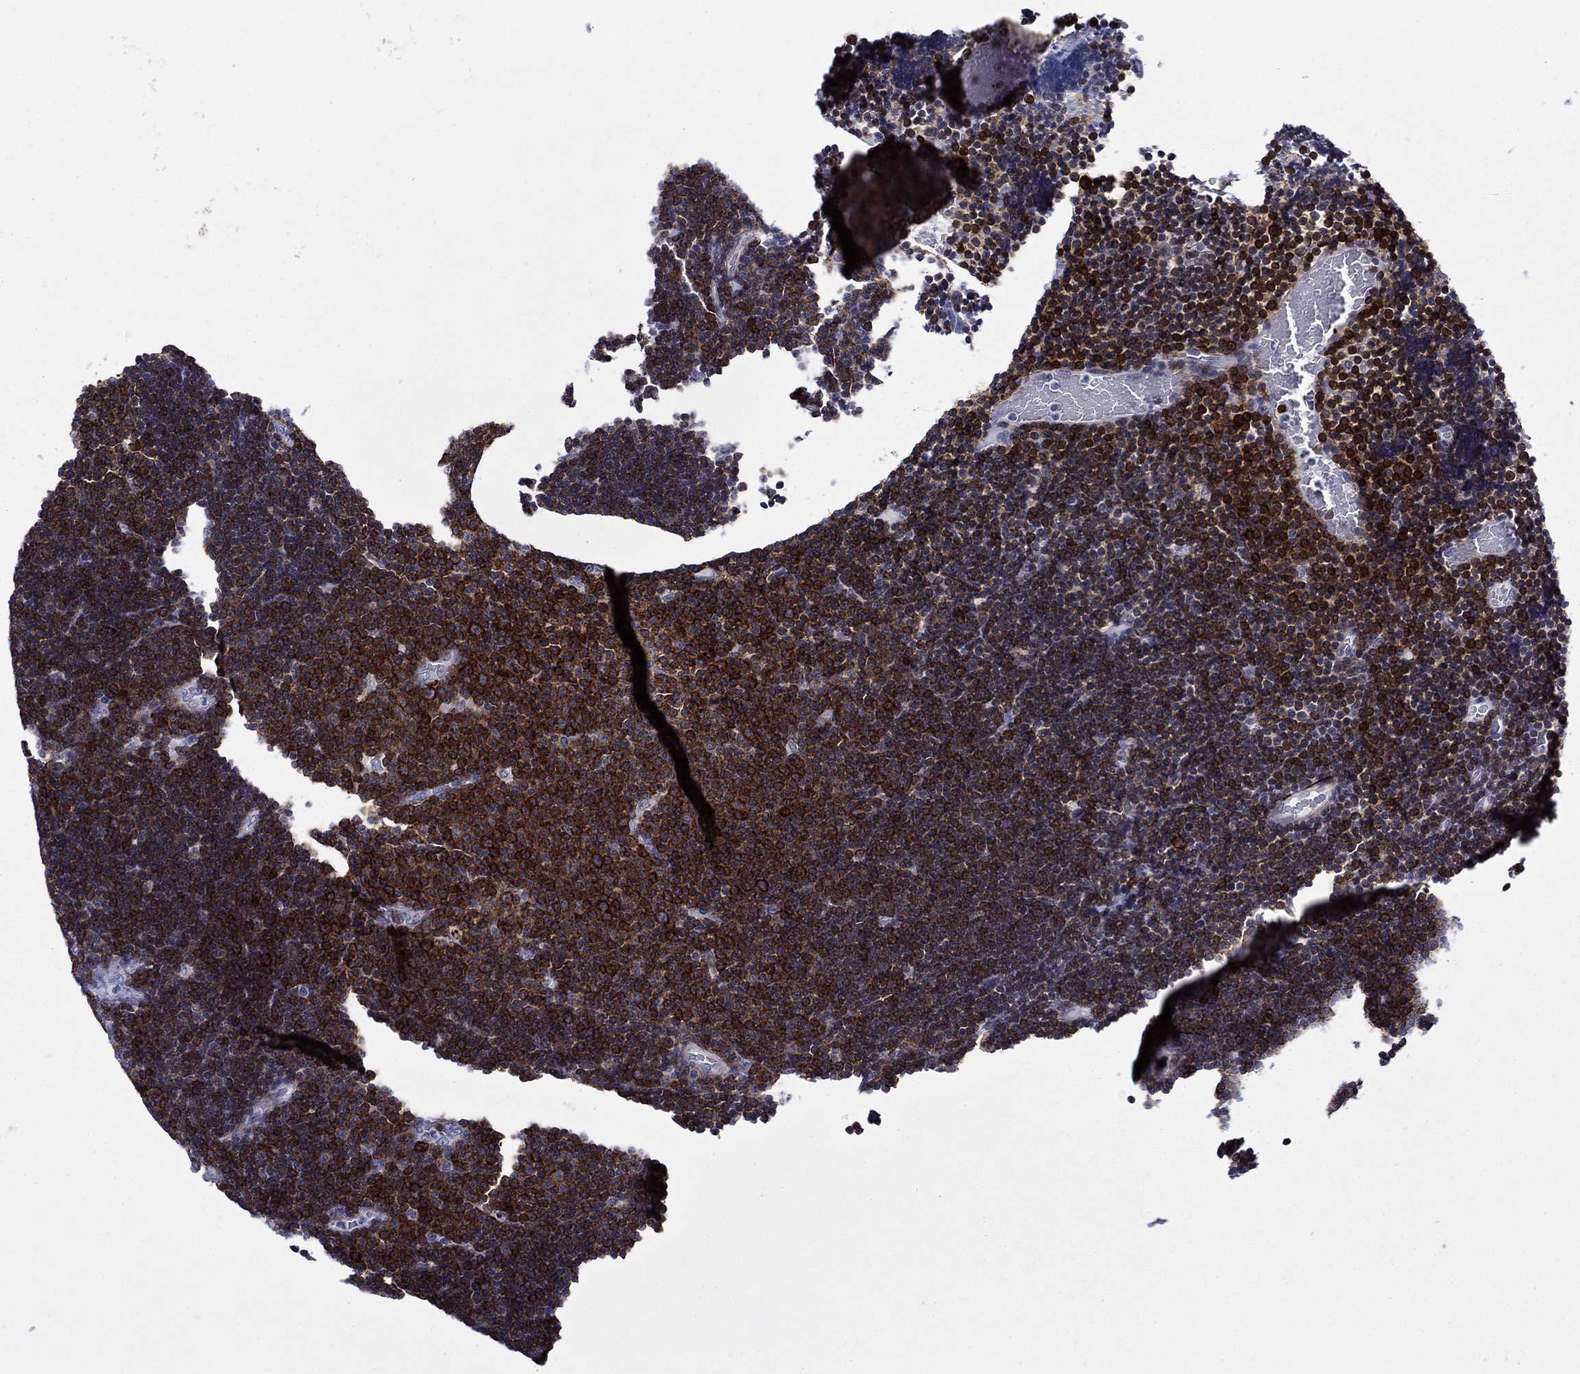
{"staining": {"intensity": "strong", "quantity": ">75%", "location": "cytoplasmic/membranous"}, "tissue": "lymphoma", "cell_type": "Tumor cells", "image_type": "cancer", "snomed": [{"axis": "morphology", "description": "Malignant lymphoma, non-Hodgkin's type, Low grade"}, {"axis": "topography", "description": "Brain"}], "caption": "Approximately >75% of tumor cells in lymphoma reveal strong cytoplasmic/membranous protein expression as visualized by brown immunohistochemical staining.", "gene": "LMO7", "patient": {"sex": "female", "age": 66}}